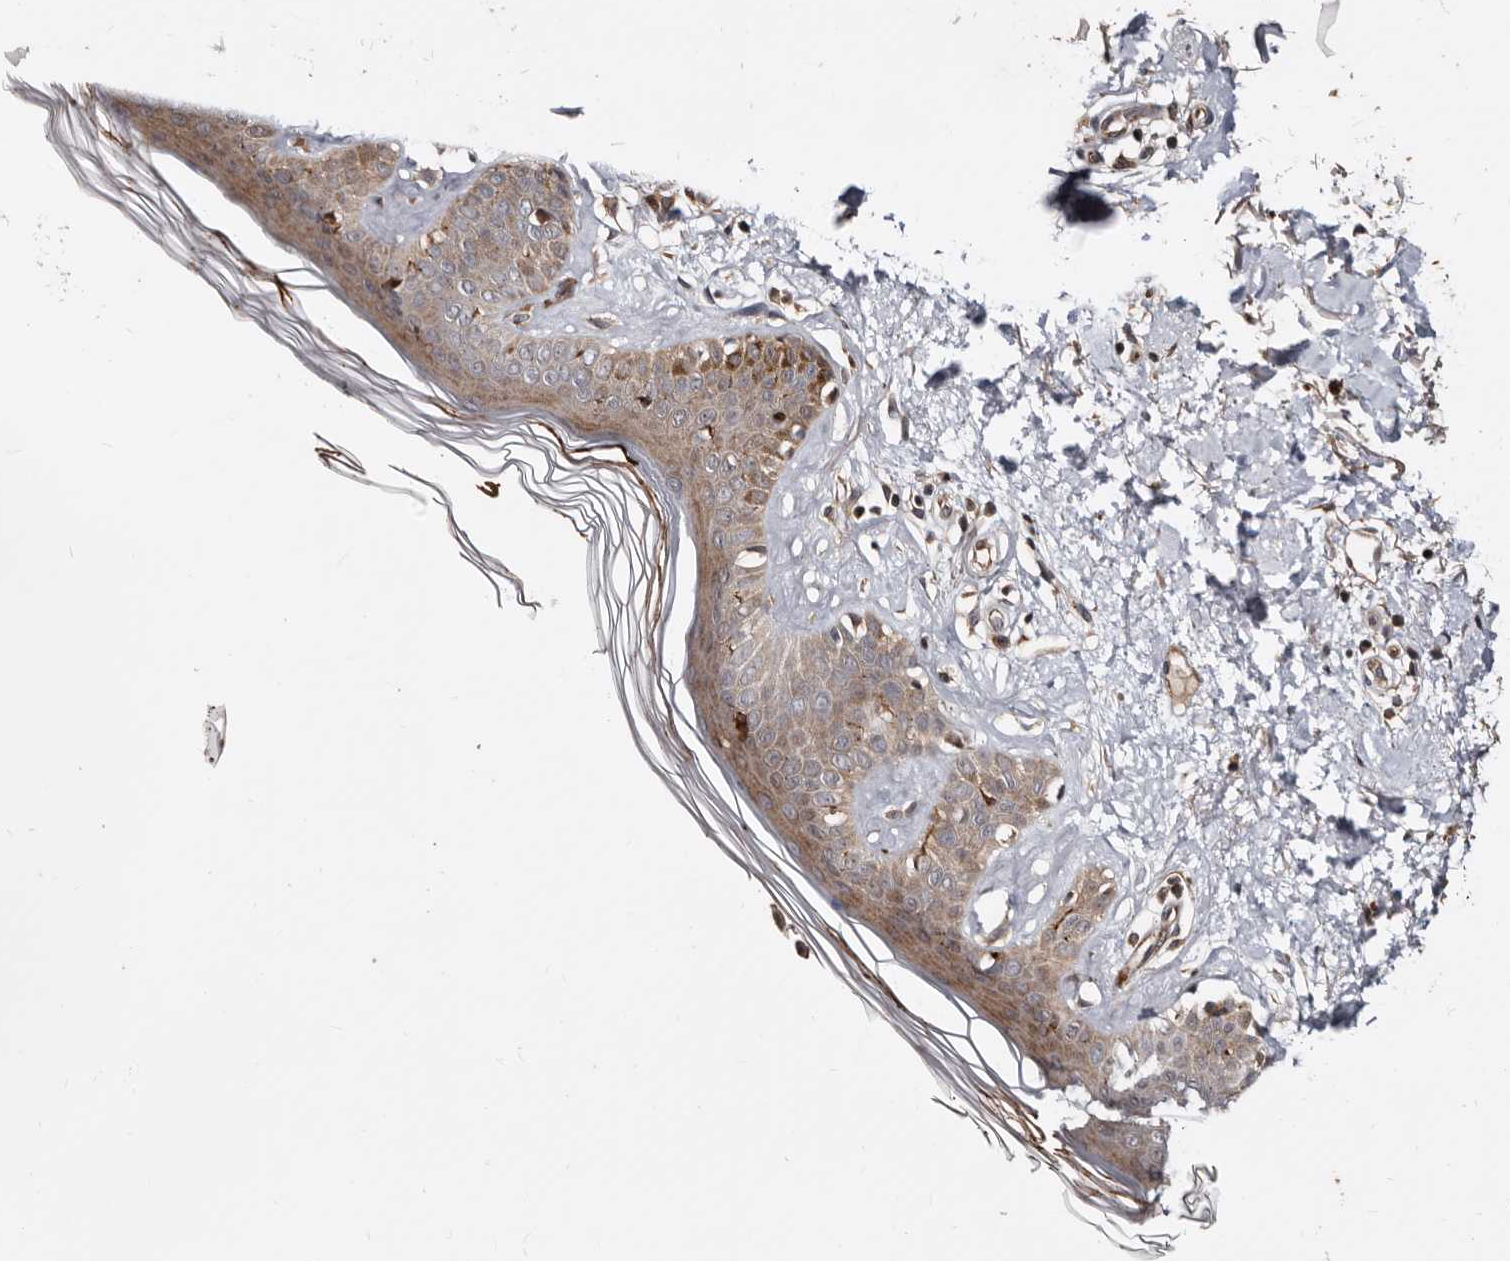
{"staining": {"intensity": "weak", "quantity": ">75%", "location": "cytoplasmic/membranous"}, "tissue": "skin", "cell_type": "Fibroblasts", "image_type": "normal", "snomed": [{"axis": "morphology", "description": "Normal tissue, NOS"}, {"axis": "topography", "description": "Skin"}], "caption": "Brown immunohistochemical staining in unremarkable human skin reveals weak cytoplasmic/membranous staining in about >75% of fibroblasts.", "gene": "WEE2", "patient": {"sex": "female", "age": 64}}